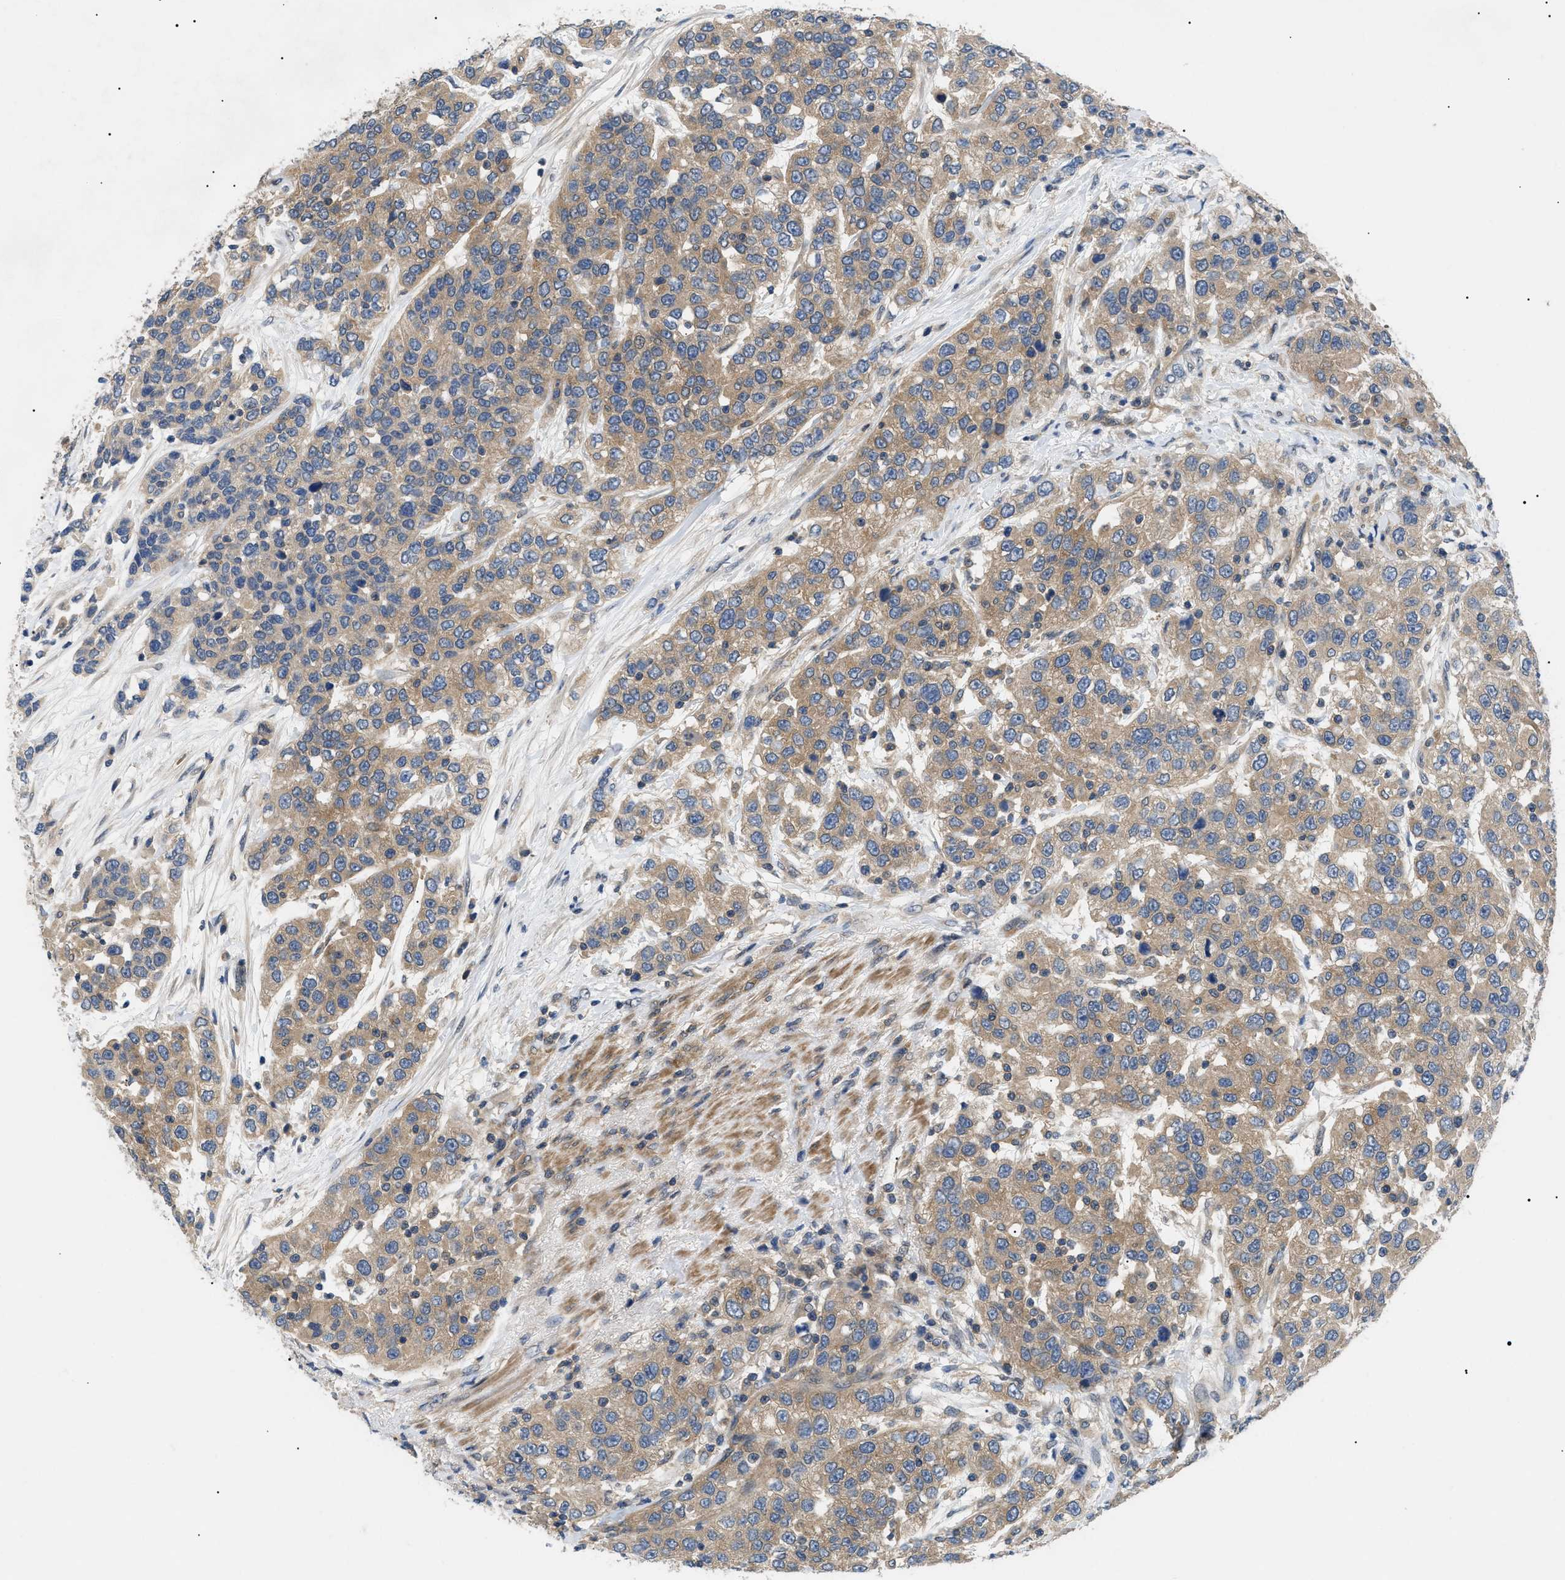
{"staining": {"intensity": "moderate", "quantity": ">75%", "location": "cytoplasmic/membranous"}, "tissue": "urothelial cancer", "cell_type": "Tumor cells", "image_type": "cancer", "snomed": [{"axis": "morphology", "description": "Urothelial carcinoma, High grade"}, {"axis": "topography", "description": "Urinary bladder"}], "caption": "Immunohistochemical staining of urothelial cancer exhibits moderate cytoplasmic/membranous protein expression in approximately >75% of tumor cells. The protein of interest is stained brown, and the nuclei are stained in blue (DAB (3,3'-diaminobenzidine) IHC with brightfield microscopy, high magnification).", "gene": "RIPK1", "patient": {"sex": "female", "age": 80}}